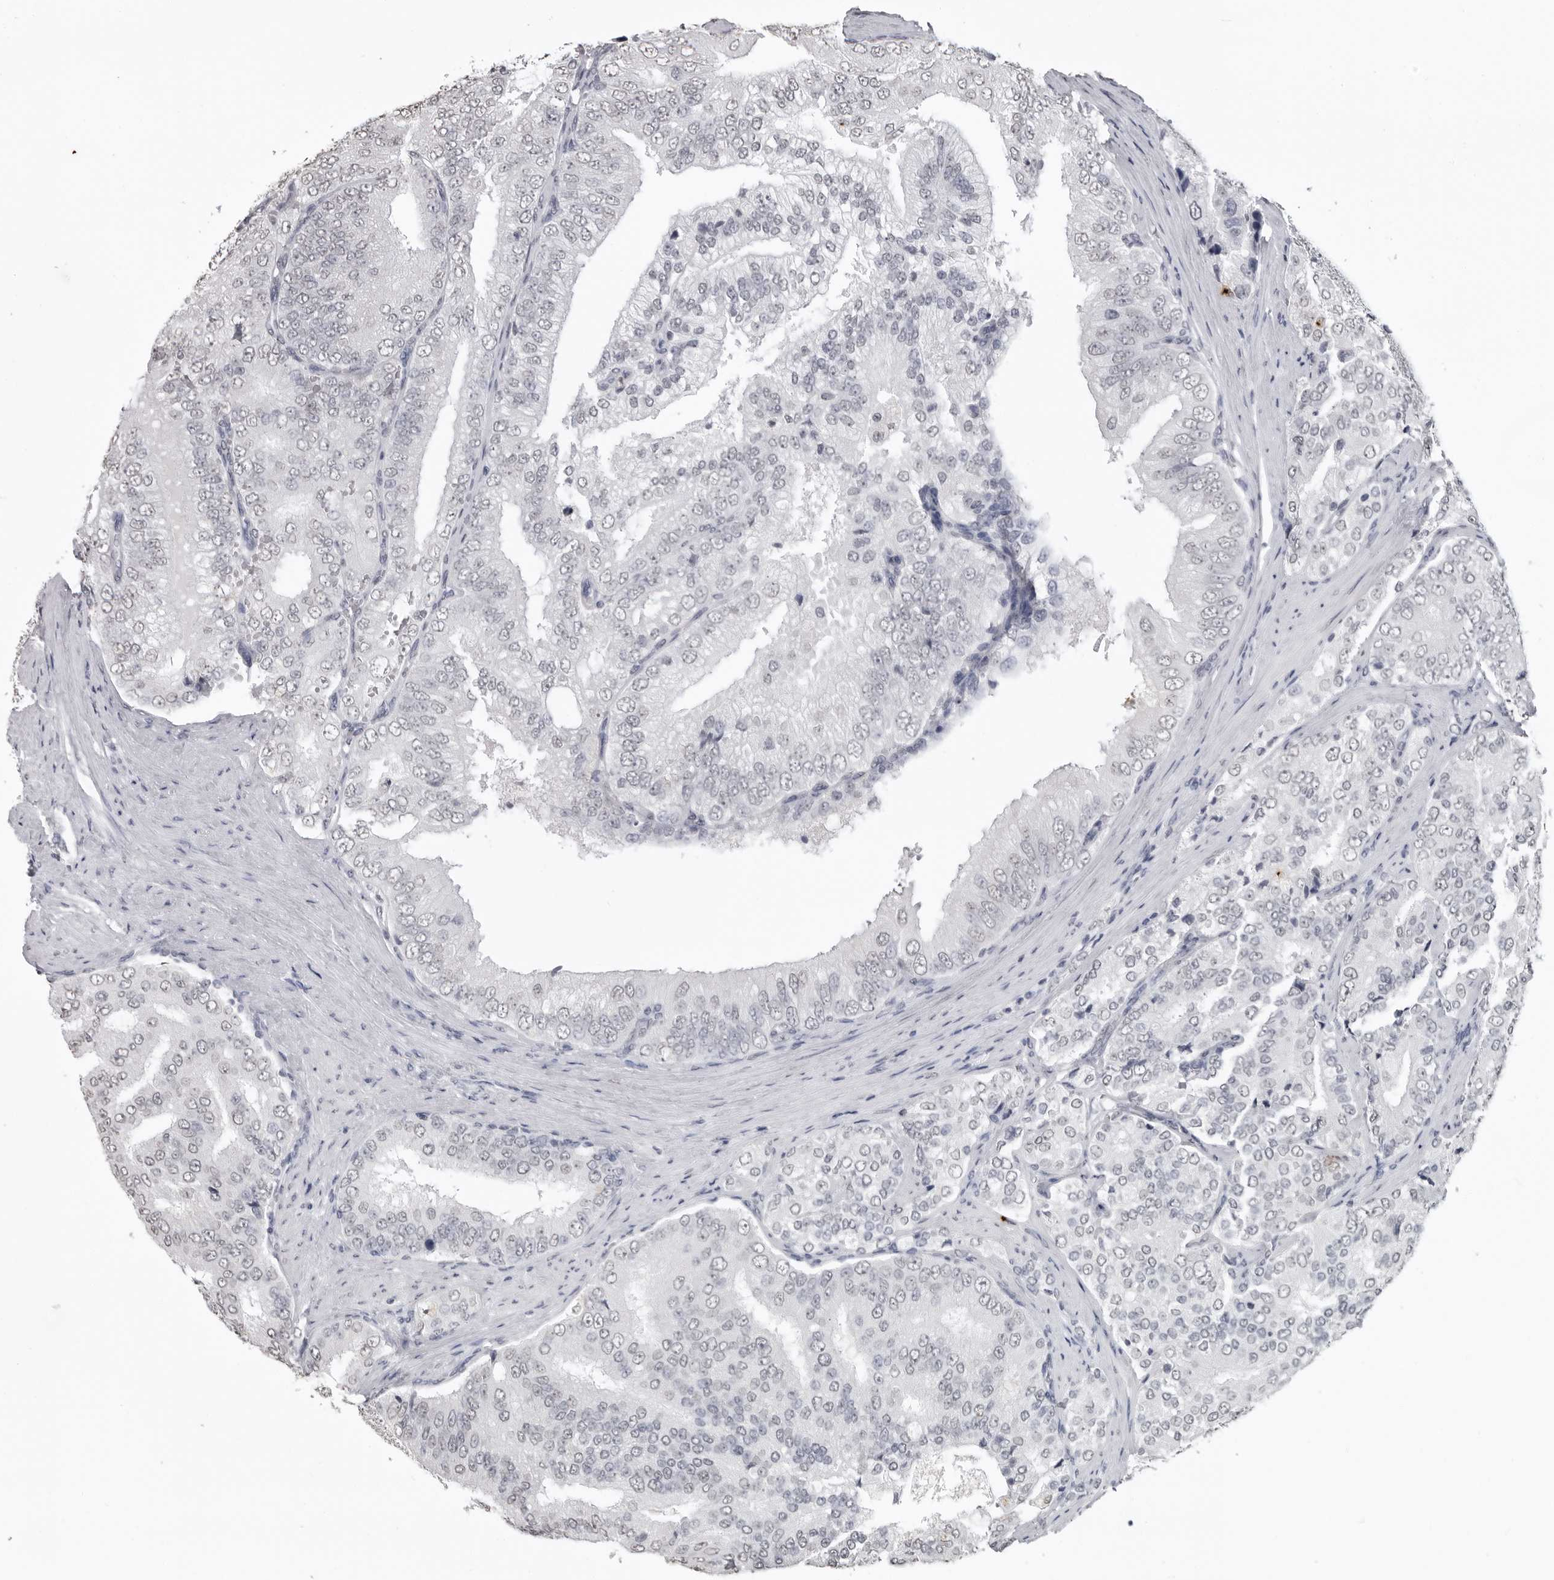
{"staining": {"intensity": "weak", "quantity": "<25%", "location": "nuclear"}, "tissue": "prostate cancer", "cell_type": "Tumor cells", "image_type": "cancer", "snomed": [{"axis": "morphology", "description": "Adenocarcinoma, High grade"}, {"axis": "topography", "description": "Prostate"}], "caption": "High power microscopy micrograph of an immunohistochemistry micrograph of prostate cancer (high-grade adenocarcinoma), revealing no significant expression in tumor cells.", "gene": "HEPACAM", "patient": {"sex": "male", "age": 58}}